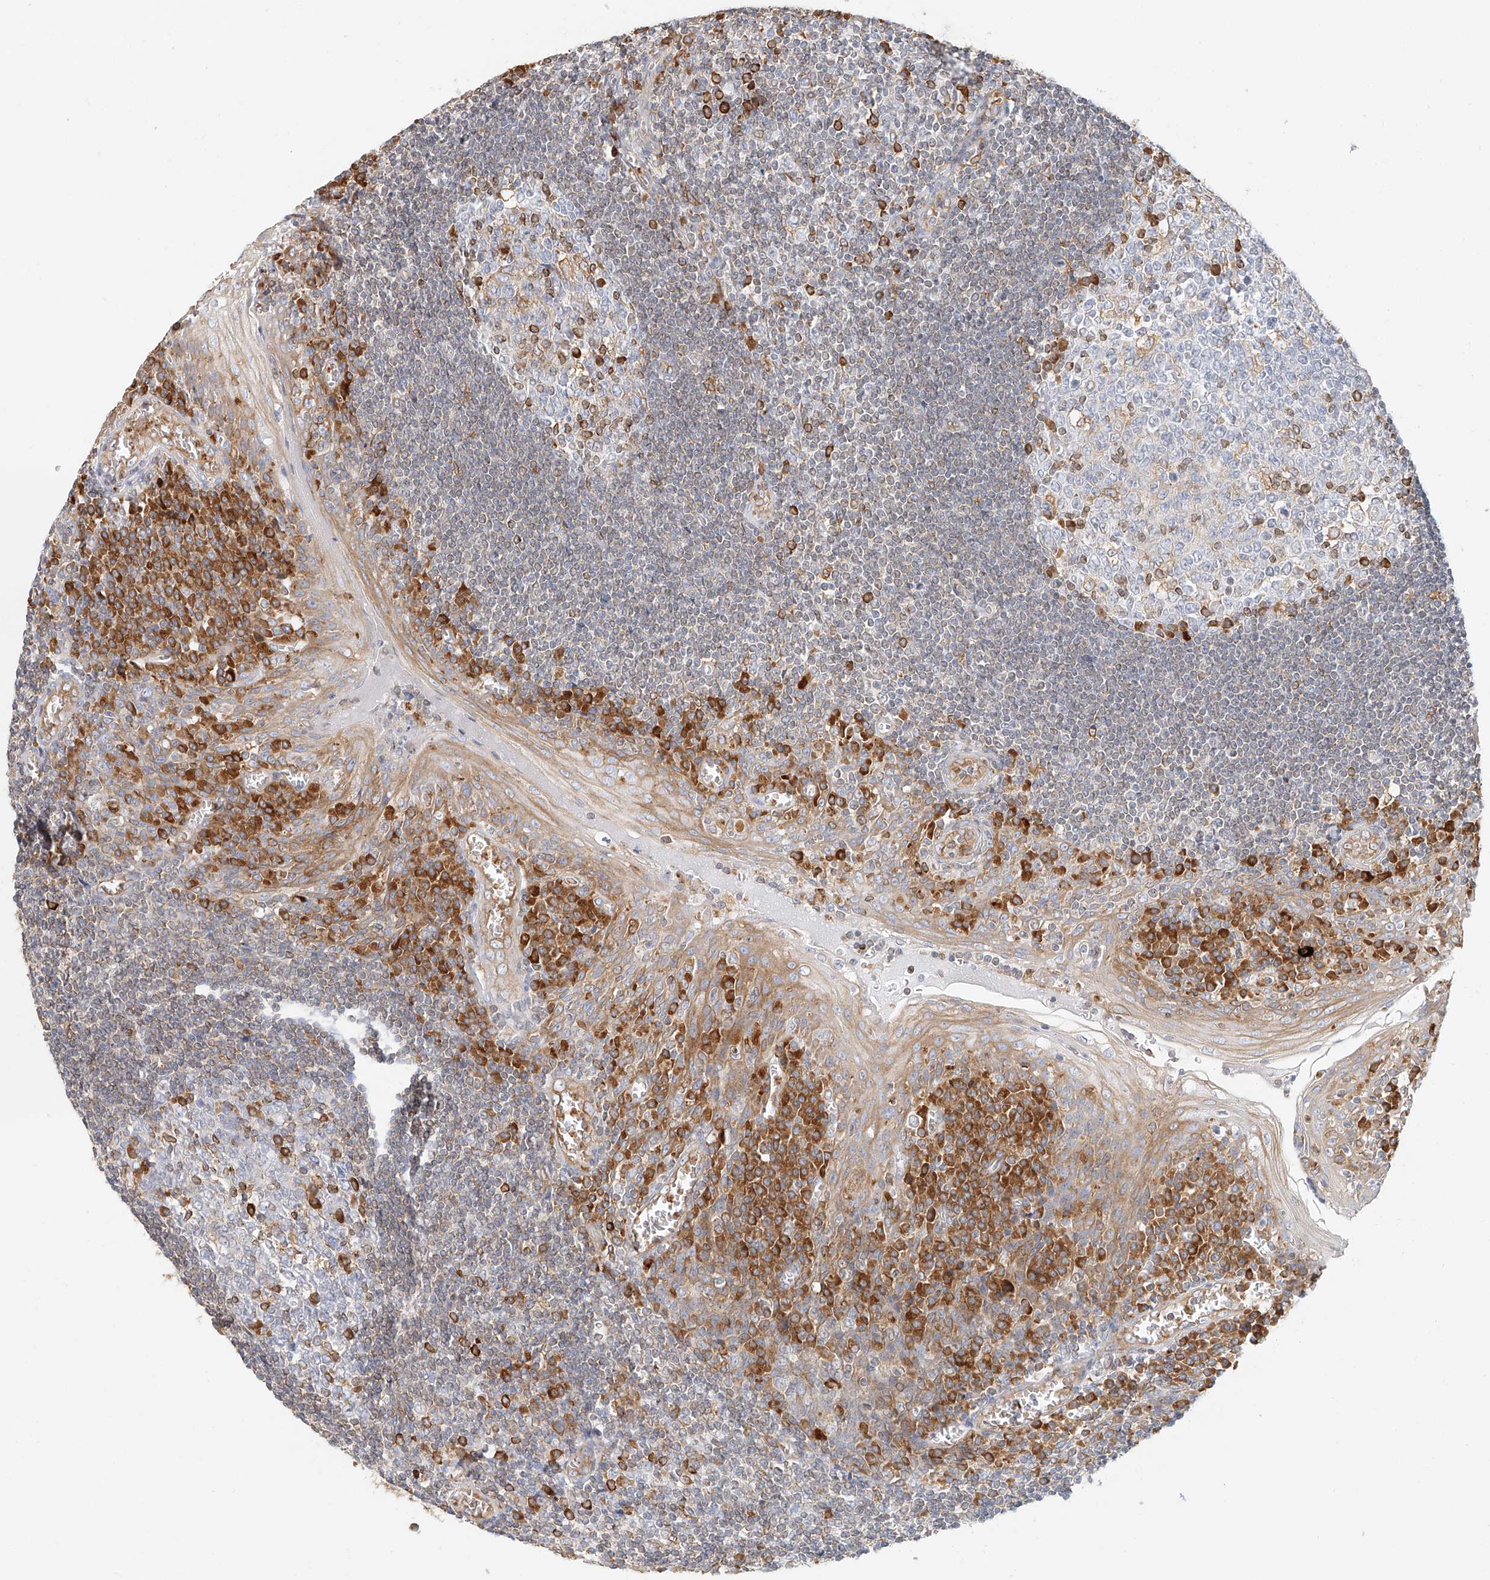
{"staining": {"intensity": "strong", "quantity": "25%-75%", "location": "cytoplasmic/membranous"}, "tissue": "tonsil", "cell_type": "Germinal center cells", "image_type": "normal", "snomed": [{"axis": "morphology", "description": "Normal tissue, NOS"}, {"axis": "topography", "description": "Tonsil"}], "caption": "Unremarkable tonsil shows strong cytoplasmic/membranous staining in approximately 25%-75% of germinal center cells The staining was performed using DAB, with brown indicating positive protein expression. Nuclei are stained blue with hematoxylin..", "gene": "DHRS7", "patient": {"sex": "male", "age": 27}}